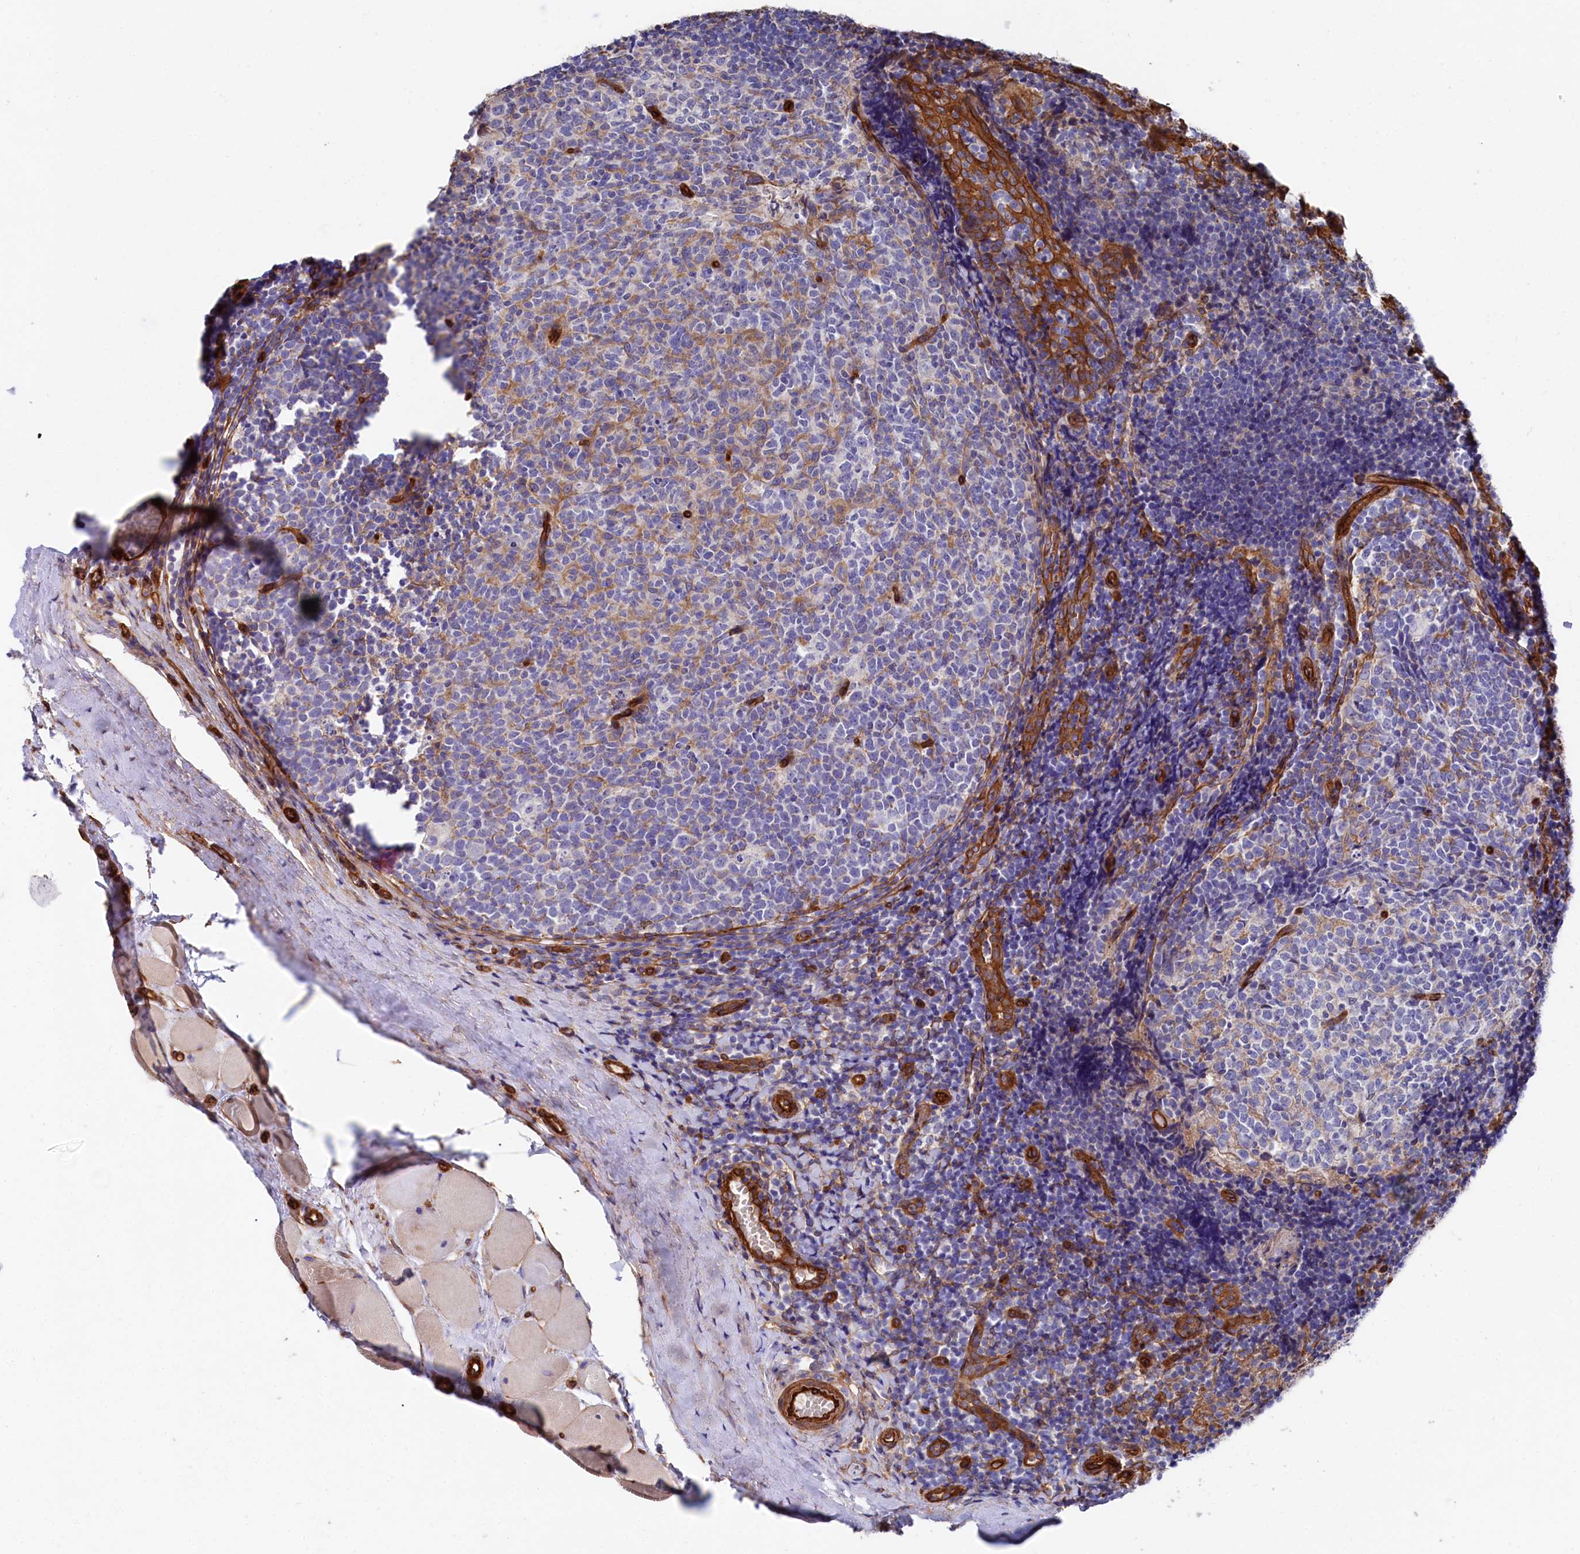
{"staining": {"intensity": "negative", "quantity": "none", "location": "none"}, "tissue": "tonsil", "cell_type": "Germinal center cells", "image_type": "normal", "snomed": [{"axis": "morphology", "description": "Normal tissue, NOS"}, {"axis": "topography", "description": "Tonsil"}], "caption": "Tonsil stained for a protein using immunohistochemistry shows no positivity germinal center cells.", "gene": "TNKS1BP1", "patient": {"sex": "female", "age": 19}}